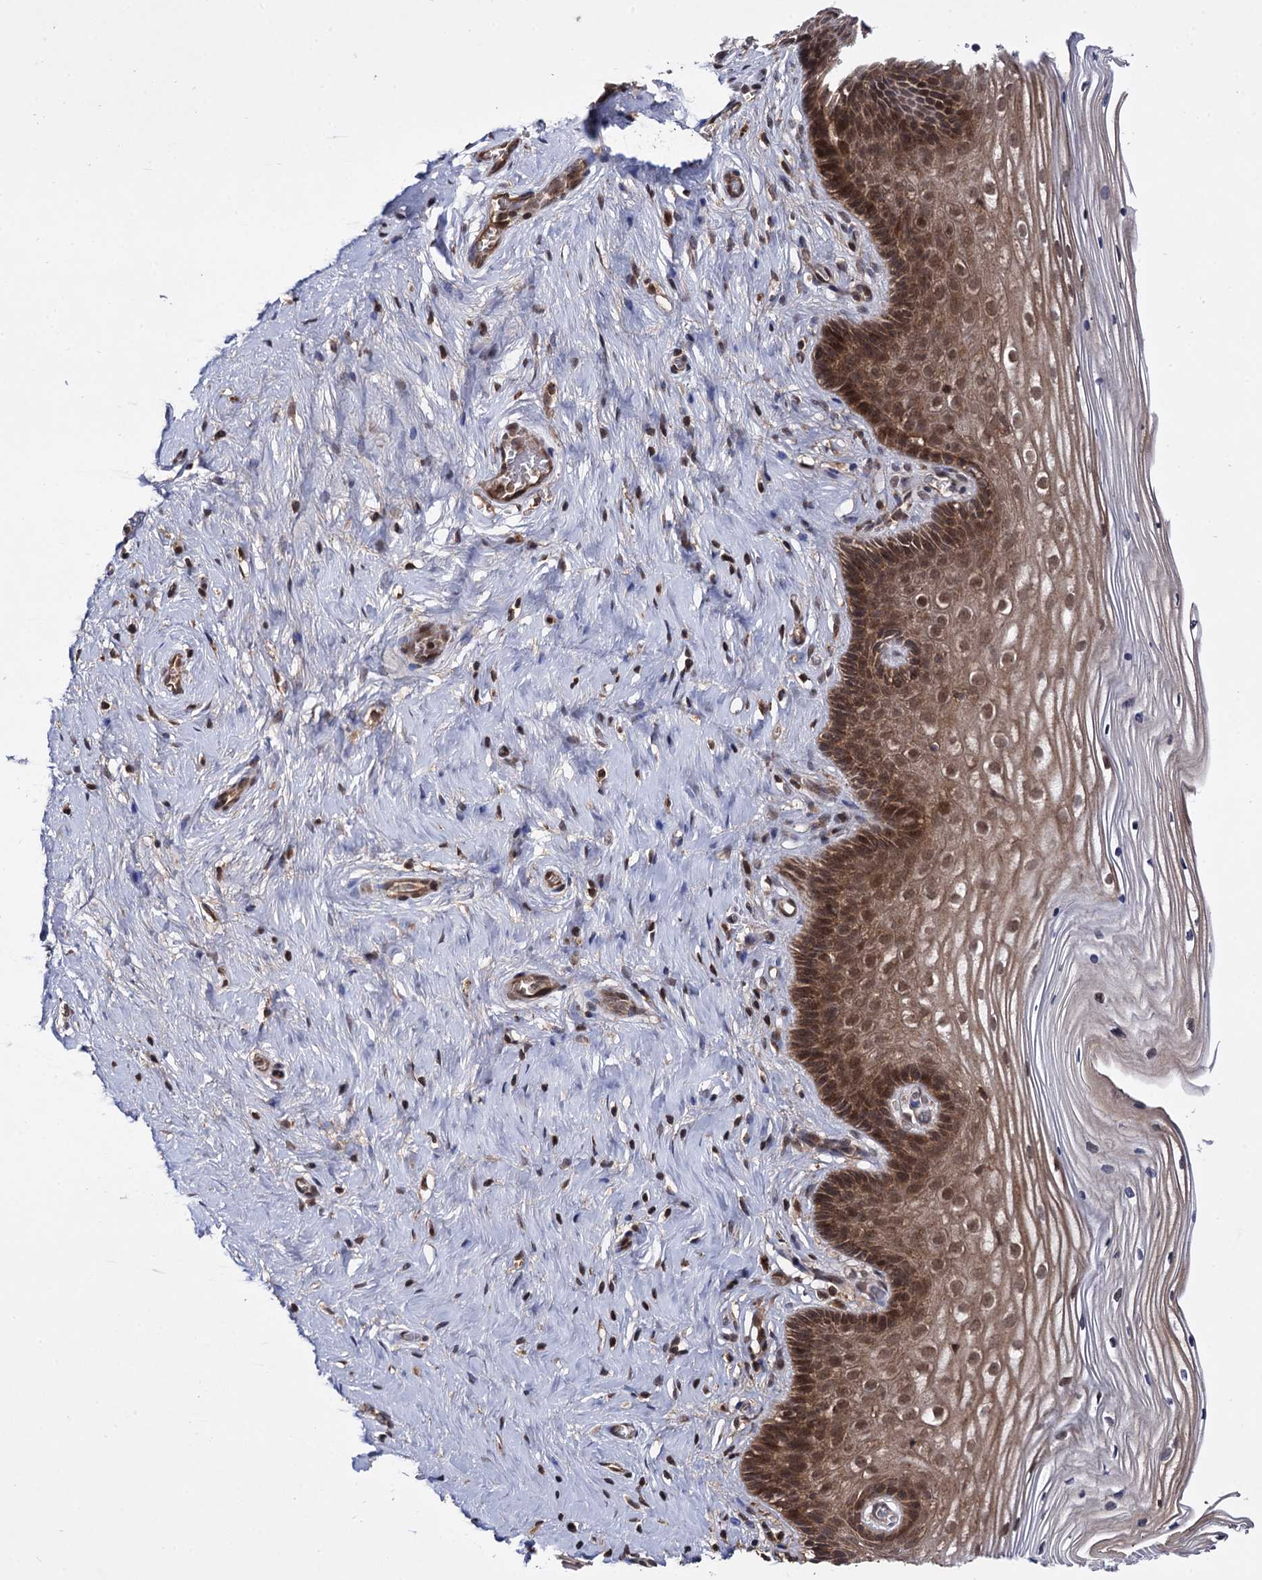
{"staining": {"intensity": "moderate", "quantity": ">75%", "location": "cytoplasmic/membranous,nuclear"}, "tissue": "cervix", "cell_type": "Glandular cells", "image_type": "normal", "snomed": [{"axis": "morphology", "description": "Normal tissue, NOS"}, {"axis": "topography", "description": "Cervix"}], "caption": "Immunohistochemical staining of normal human cervix reveals medium levels of moderate cytoplasmic/membranous,nuclear positivity in approximately >75% of glandular cells.", "gene": "MICAL2", "patient": {"sex": "female", "age": 33}}